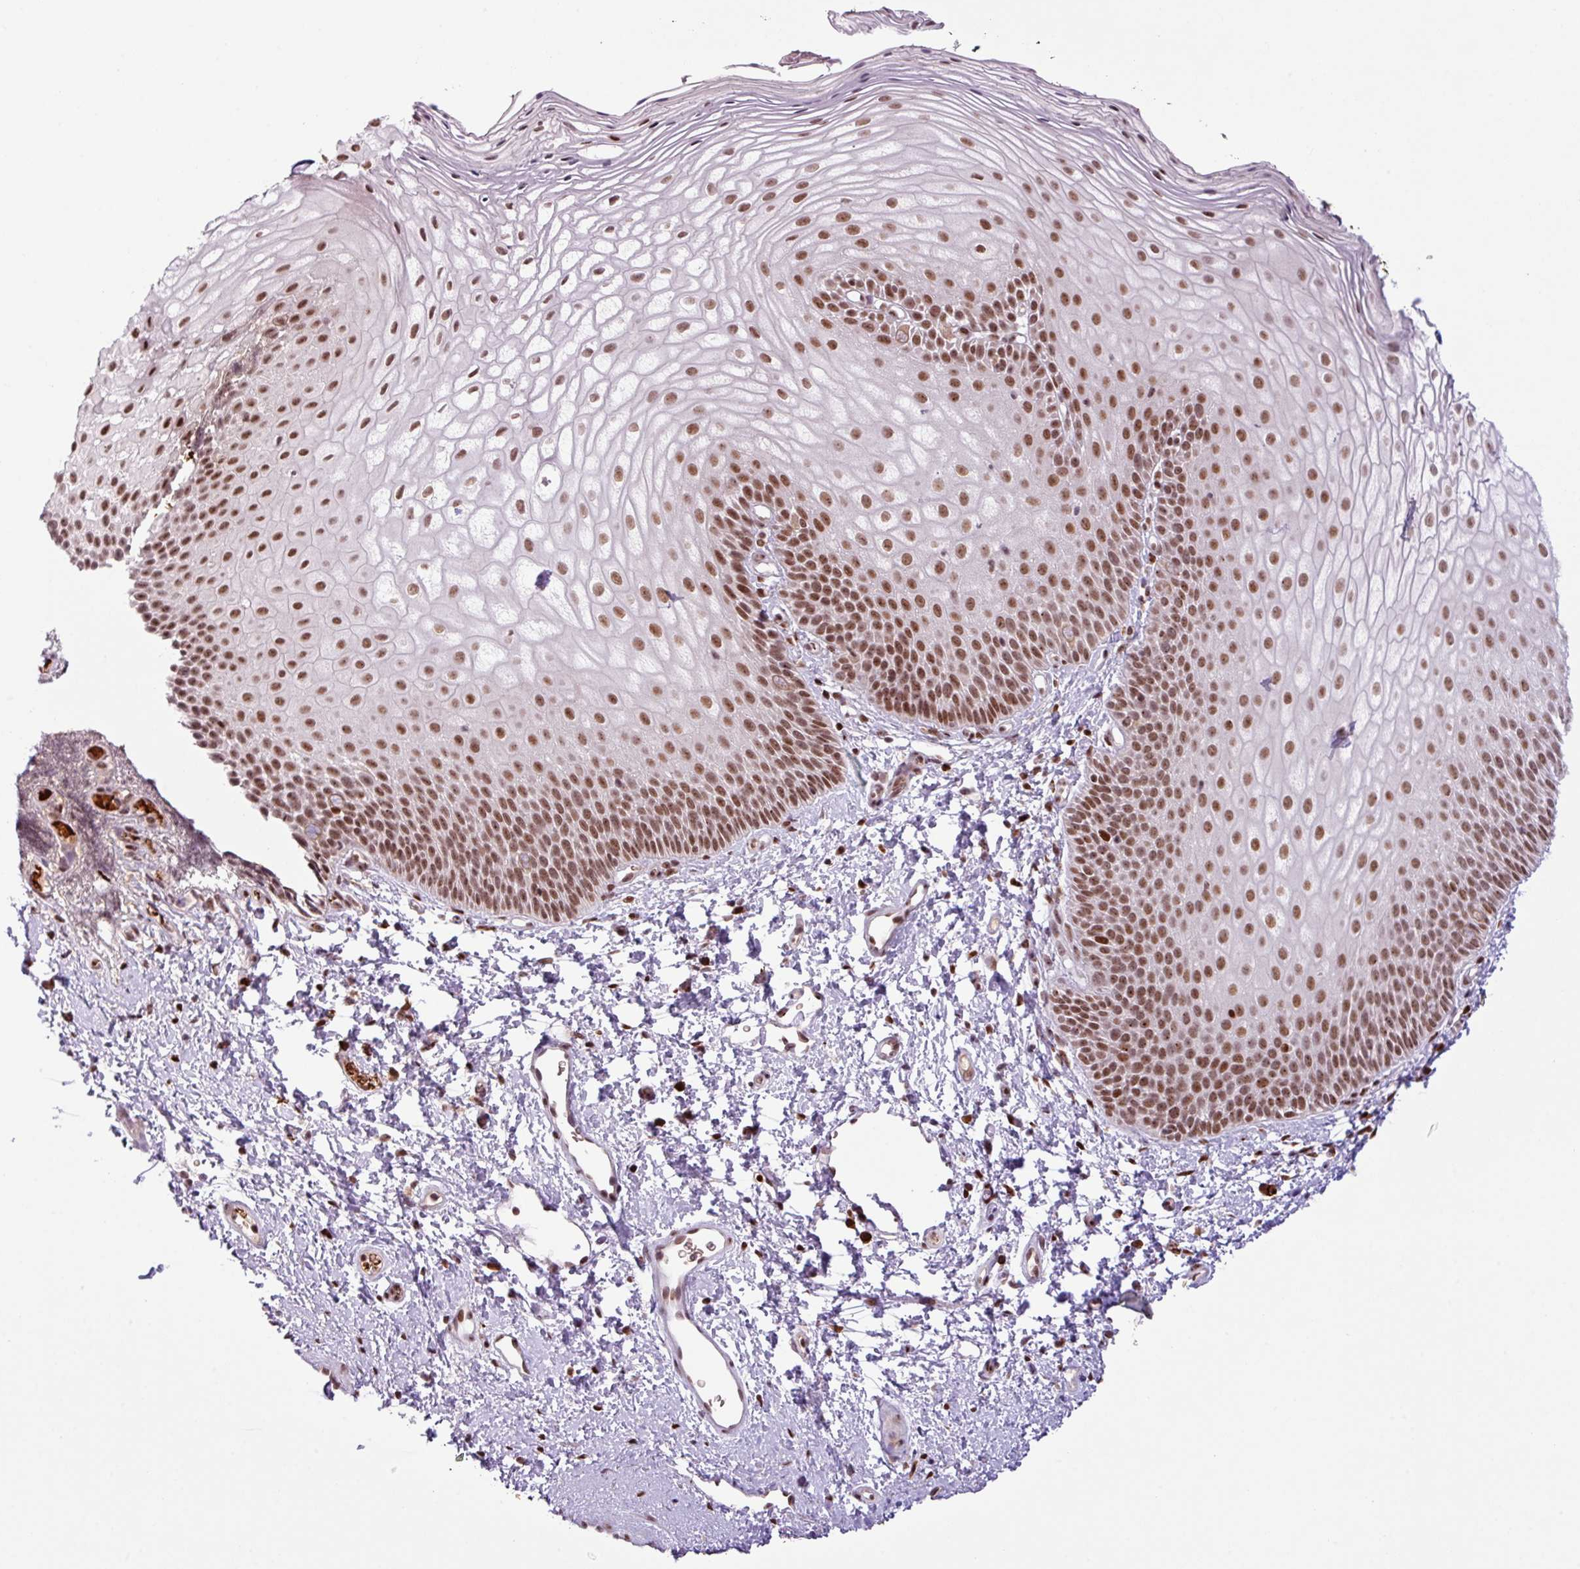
{"staining": {"intensity": "moderate", "quantity": ">75%", "location": "nuclear"}, "tissue": "skin", "cell_type": "Epidermal cells", "image_type": "normal", "snomed": [{"axis": "morphology", "description": "Normal tissue, NOS"}, {"axis": "topography", "description": "Anal"}], "caption": "Immunohistochemical staining of unremarkable skin reveals medium levels of moderate nuclear expression in approximately >75% of epidermal cells.", "gene": "PRDM5", "patient": {"sex": "female", "age": 40}}